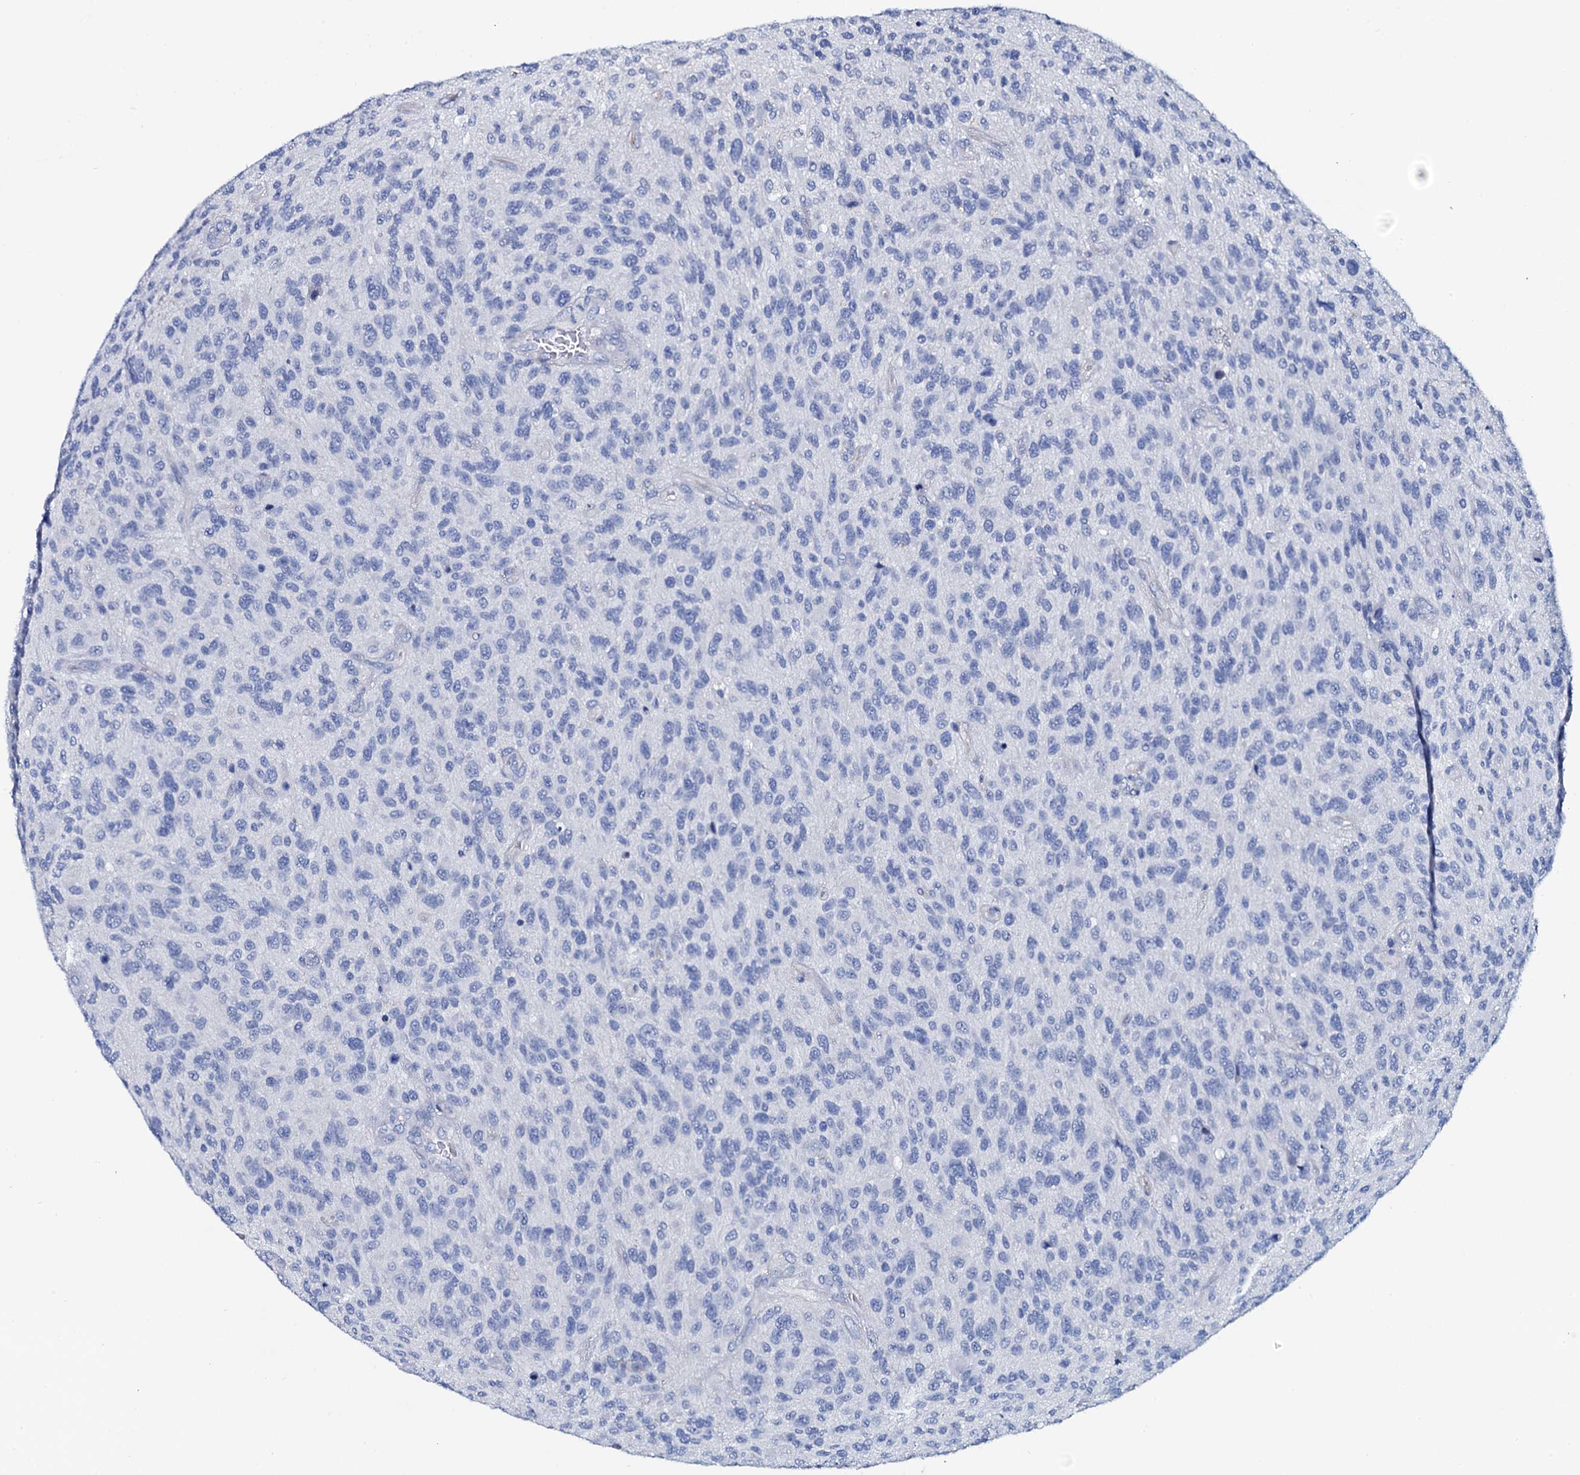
{"staining": {"intensity": "negative", "quantity": "none", "location": "none"}, "tissue": "glioma", "cell_type": "Tumor cells", "image_type": "cancer", "snomed": [{"axis": "morphology", "description": "Glioma, malignant, High grade"}, {"axis": "topography", "description": "Brain"}], "caption": "An immunohistochemistry (IHC) micrograph of malignant high-grade glioma is shown. There is no staining in tumor cells of malignant high-grade glioma.", "gene": "GYS2", "patient": {"sex": "male", "age": 47}}